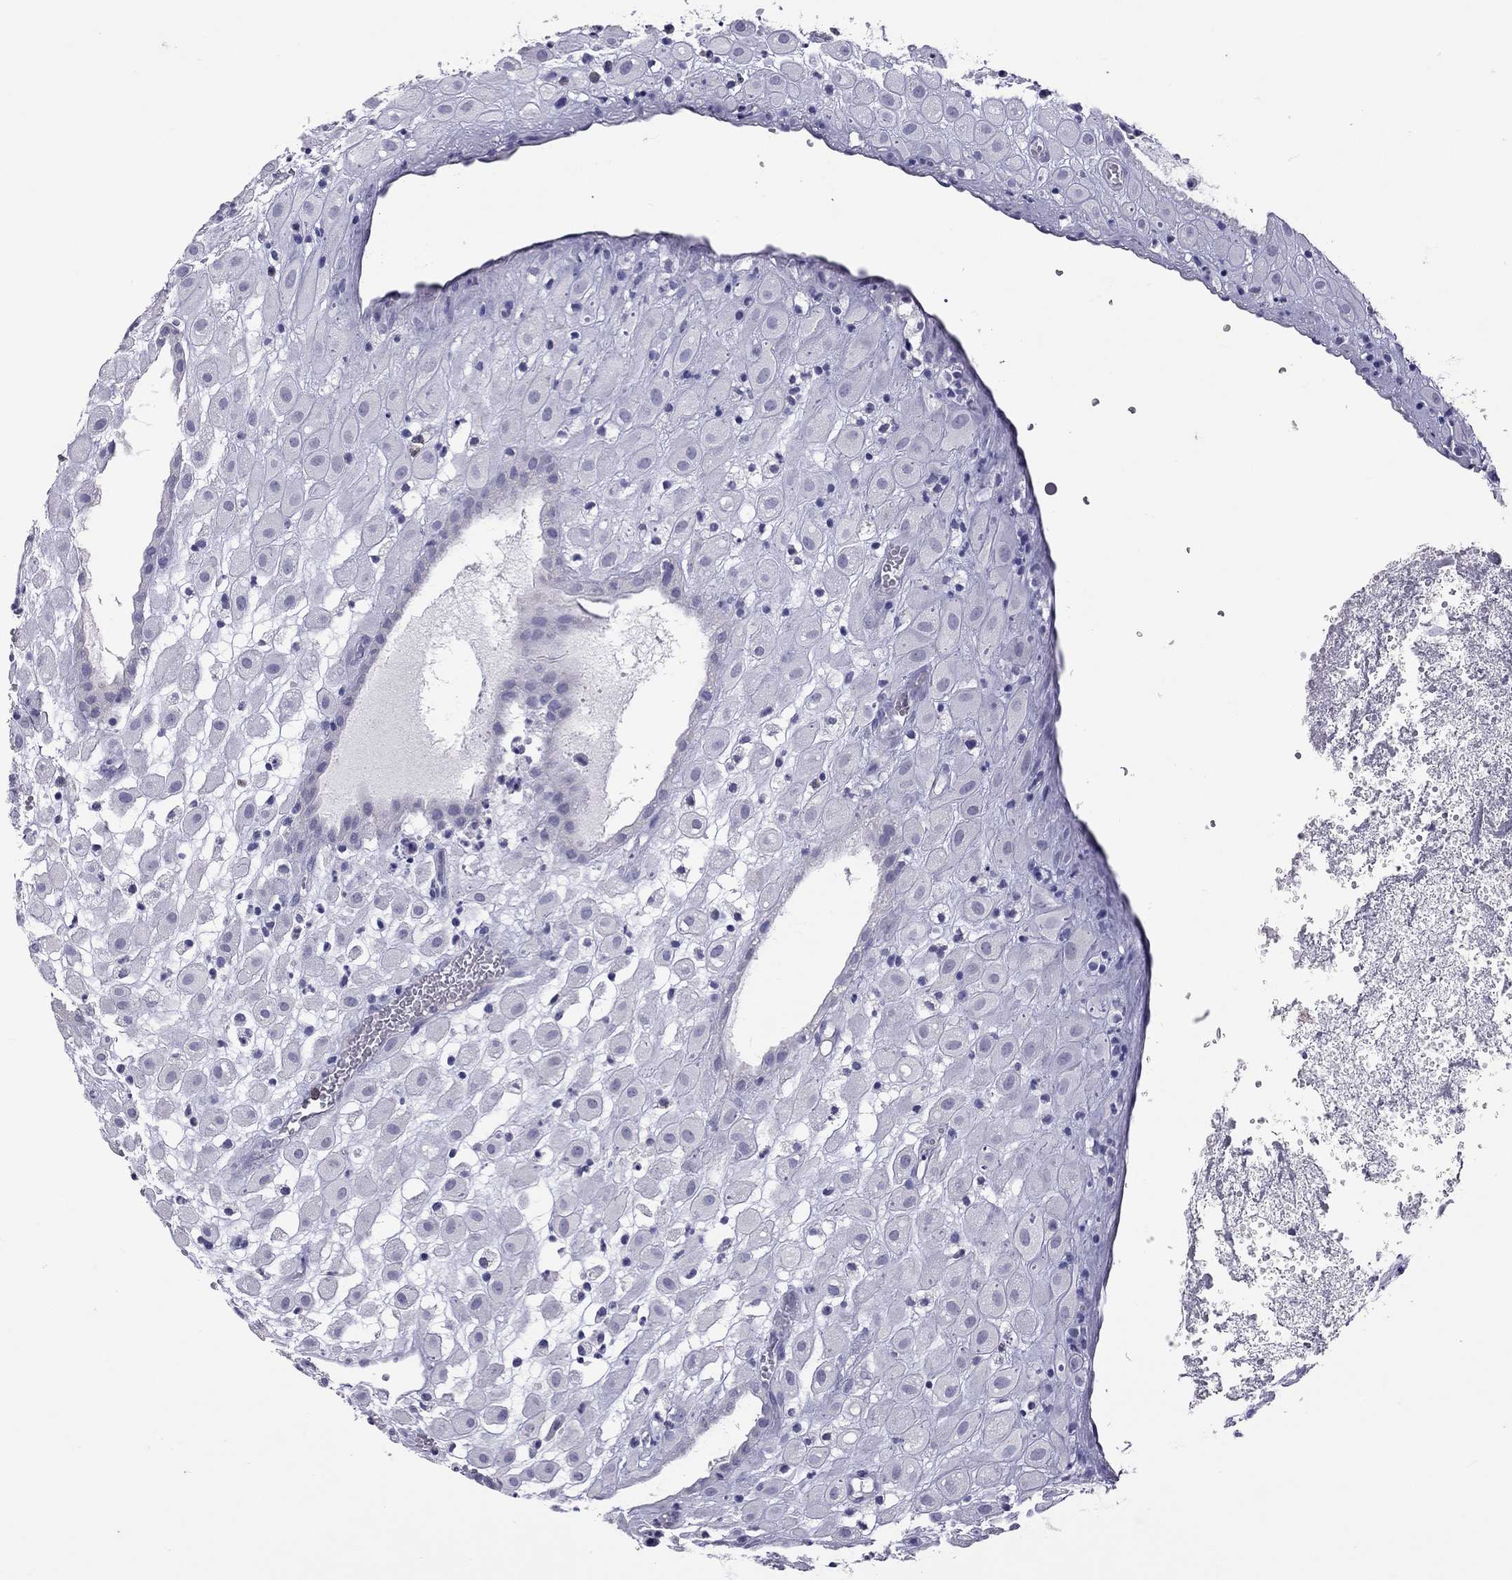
{"staining": {"intensity": "negative", "quantity": "none", "location": "none"}, "tissue": "placenta", "cell_type": "Decidual cells", "image_type": "normal", "snomed": [{"axis": "morphology", "description": "Normal tissue, NOS"}, {"axis": "topography", "description": "Placenta"}], "caption": "A high-resolution histopathology image shows immunohistochemistry (IHC) staining of benign placenta, which reveals no significant positivity in decidual cells.", "gene": "SLAMF1", "patient": {"sex": "female", "age": 24}}